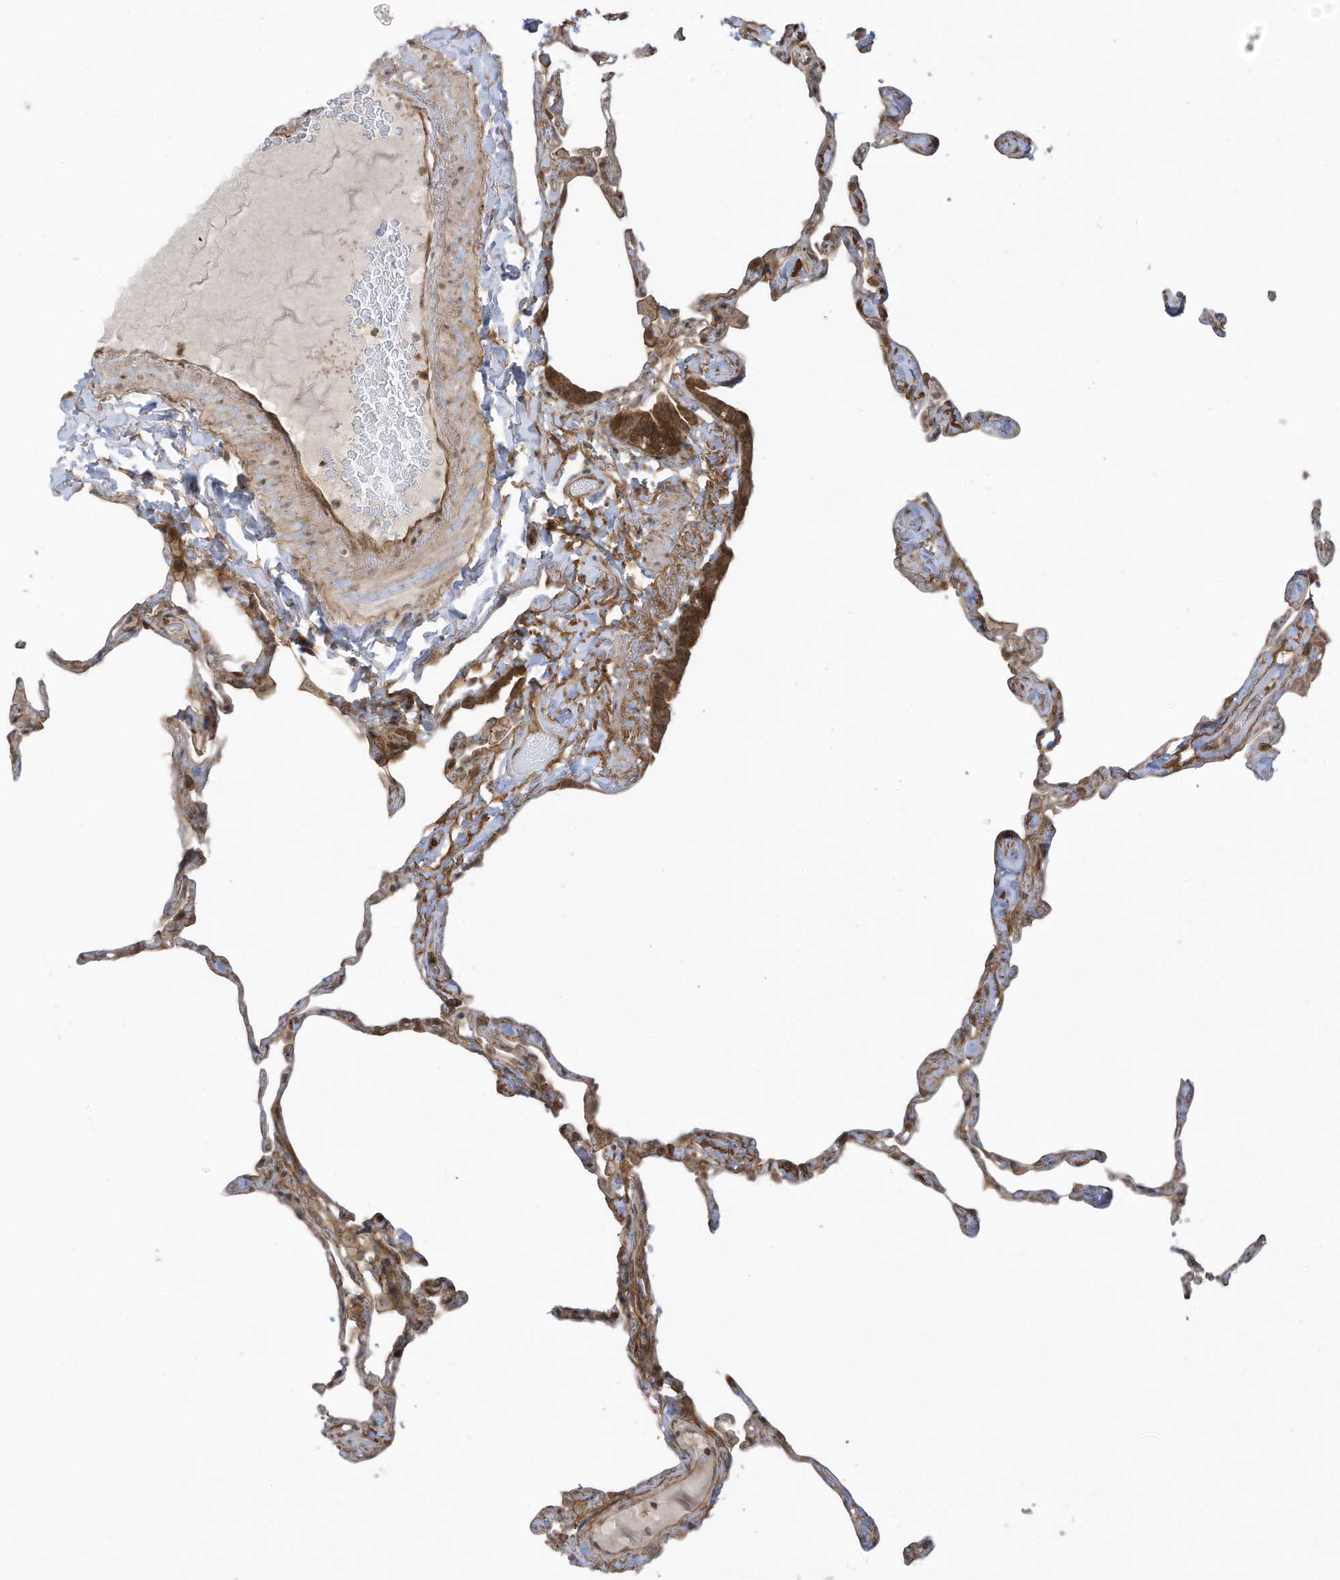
{"staining": {"intensity": "moderate", "quantity": "25%-75%", "location": "cytoplasmic/membranous"}, "tissue": "lung", "cell_type": "Alveolar cells", "image_type": "normal", "snomed": [{"axis": "morphology", "description": "Normal tissue, NOS"}, {"axis": "topography", "description": "Lung"}], "caption": "Immunohistochemistry (DAB) staining of normal human lung displays moderate cytoplasmic/membranous protein staining in approximately 25%-75% of alveolar cells.", "gene": "REPS1", "patient": {"sex": "male", "age": 65}}